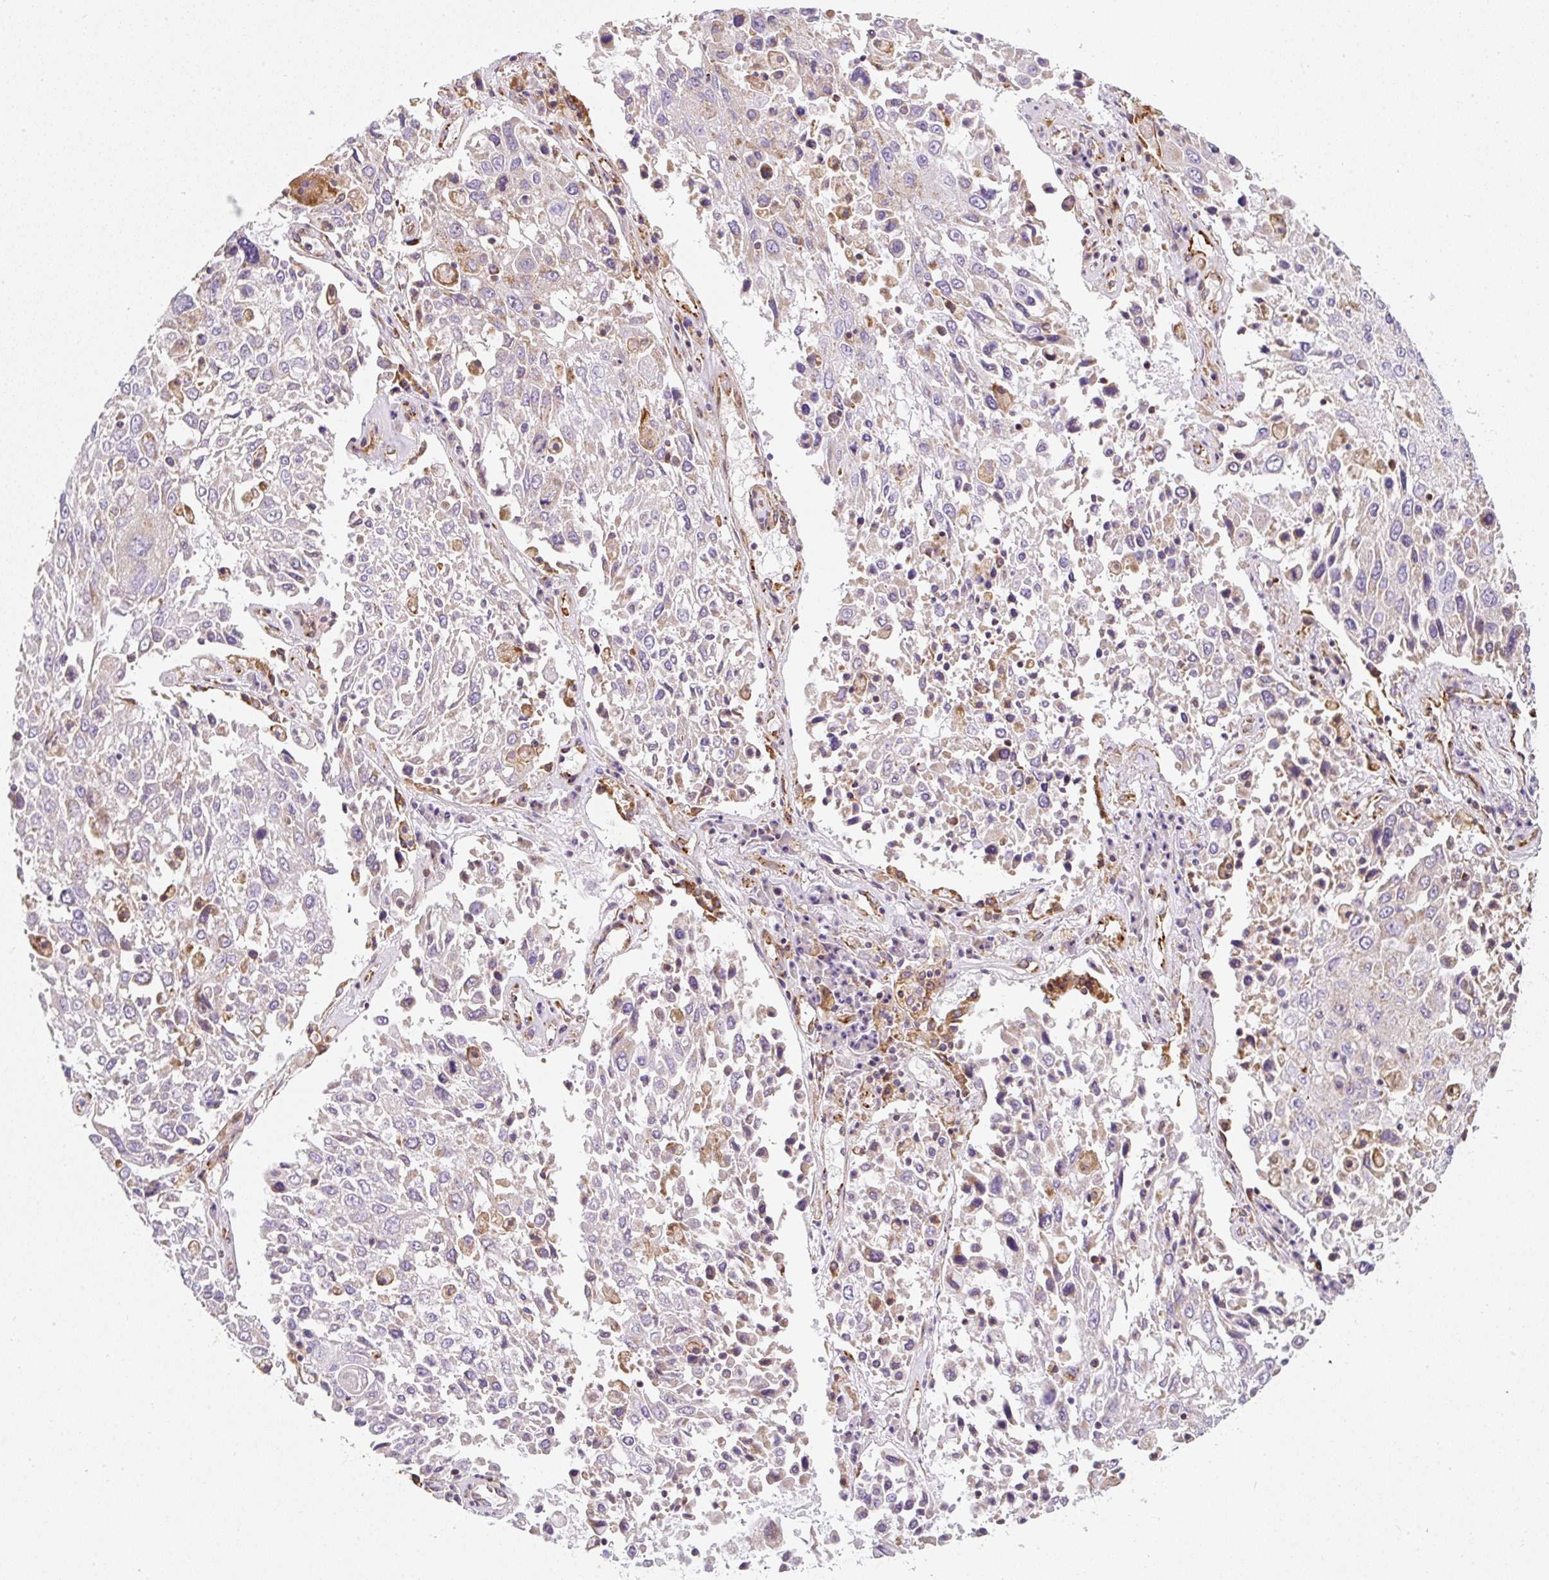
{"staining": {"intensity": "weak", "quantity": "<25%", "location": "cytoplasmic/membranous"}, "tissue": "lung cancer", "cell_type": "Tumor cells", "image_type": "cancer", "snomed": [{"axis": "morphology", "description": "Squamous cell carcinoma, NOS"}, {"axis": "topography", "description": "Lung"}], "caption": "The IHC histopathology image has no significant staining in tumor cells of lung cancer tissue.", "gene": "ERAP2", "patient": {"sex": "male", "age": 65}}